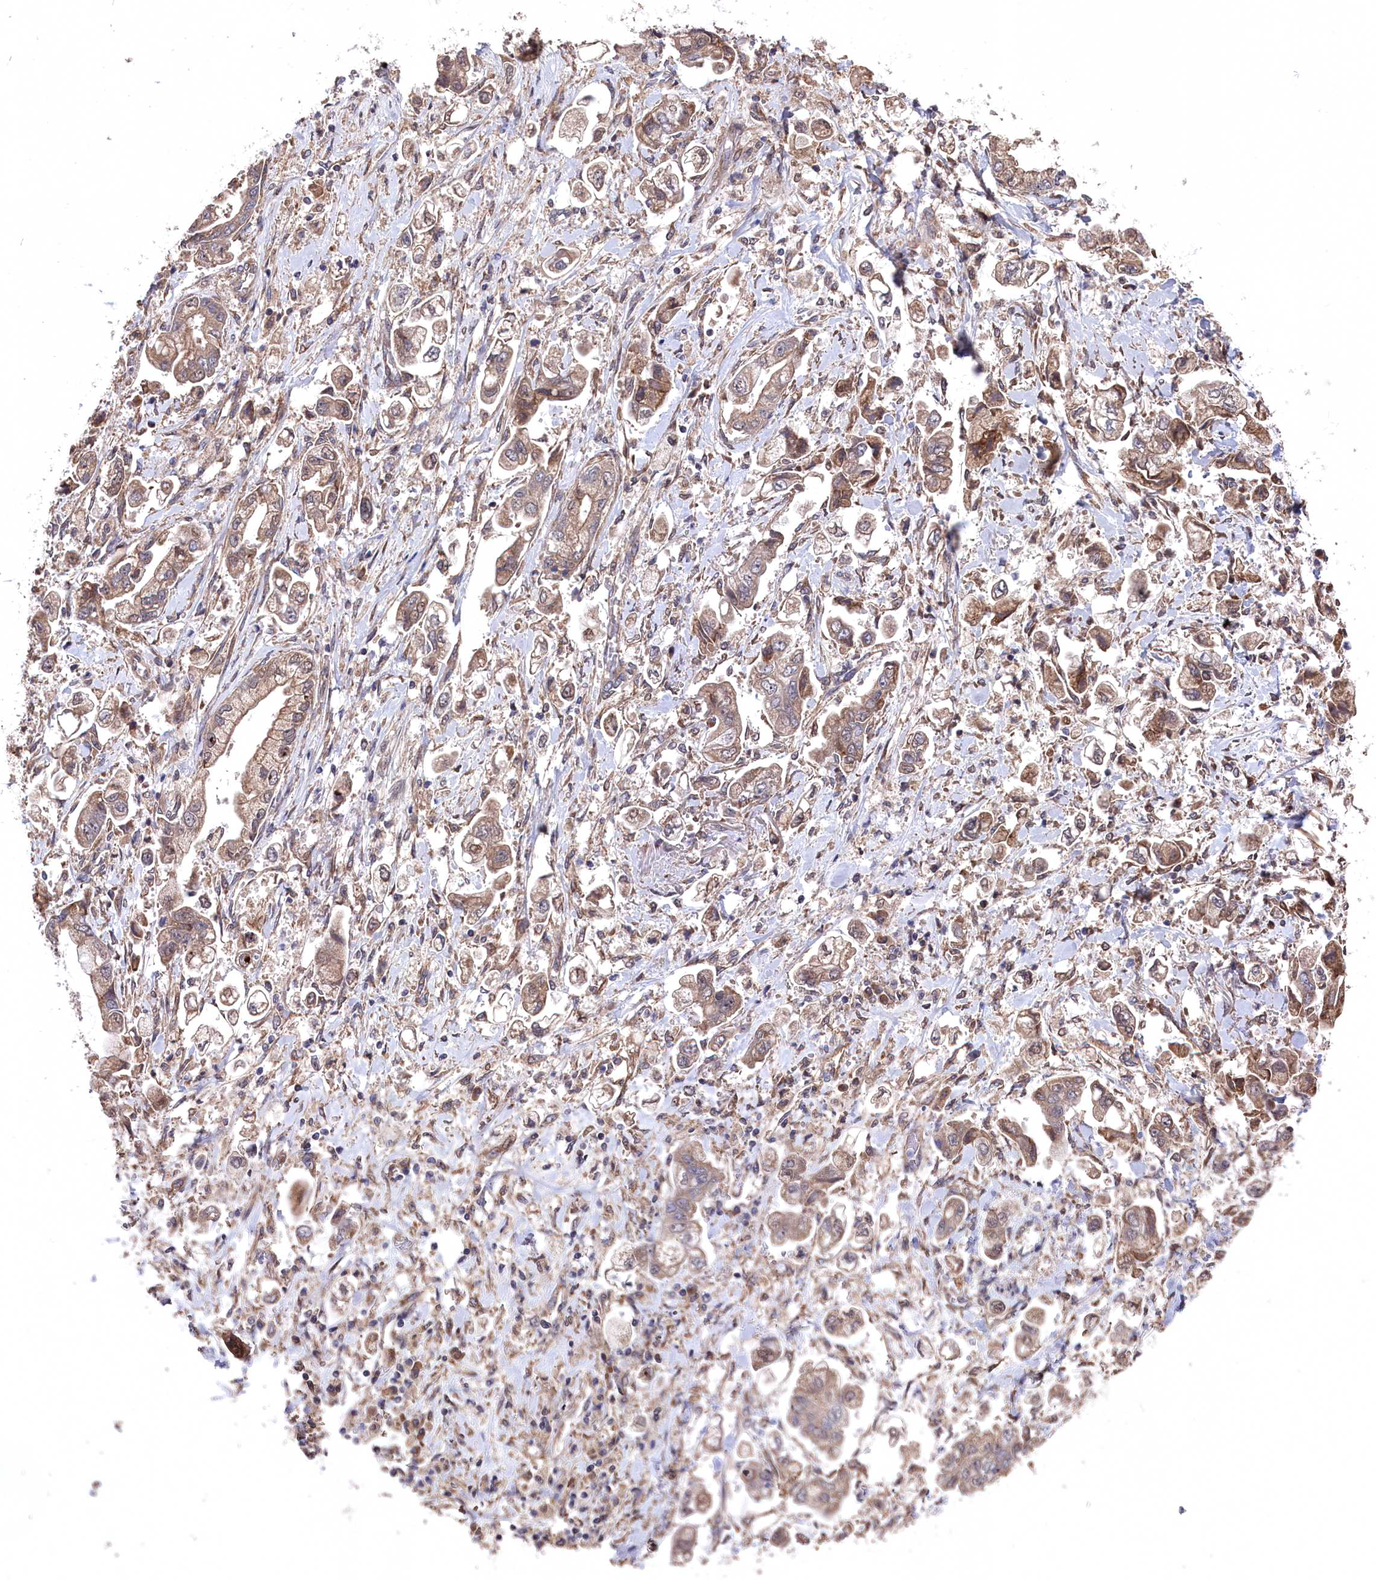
{"staining": {"intensity": "weak", "quantity": ">75%", "location": "cytoplasmic/membranous"}, "tissue": "stomach cancer", "cell_type": "Tumor cells", "image_type": "cancer", "snomed": [{"axis": "morphology", "description": "Adenocarcinoma, NOS"}, {"axis": "topography", "description": "Stomach"}], "caption": "Tumor cells reveal low levels of weak cytoplasmic/membranous staining in approximately >75% of cells in stomach cancer. (DAB (3,3'-diaminobenzidine) IHC, brown staining for protein, blue staining for nuclei).", "gene": "SLC12A4", "patient": {"sex": "male", "age": 62}}